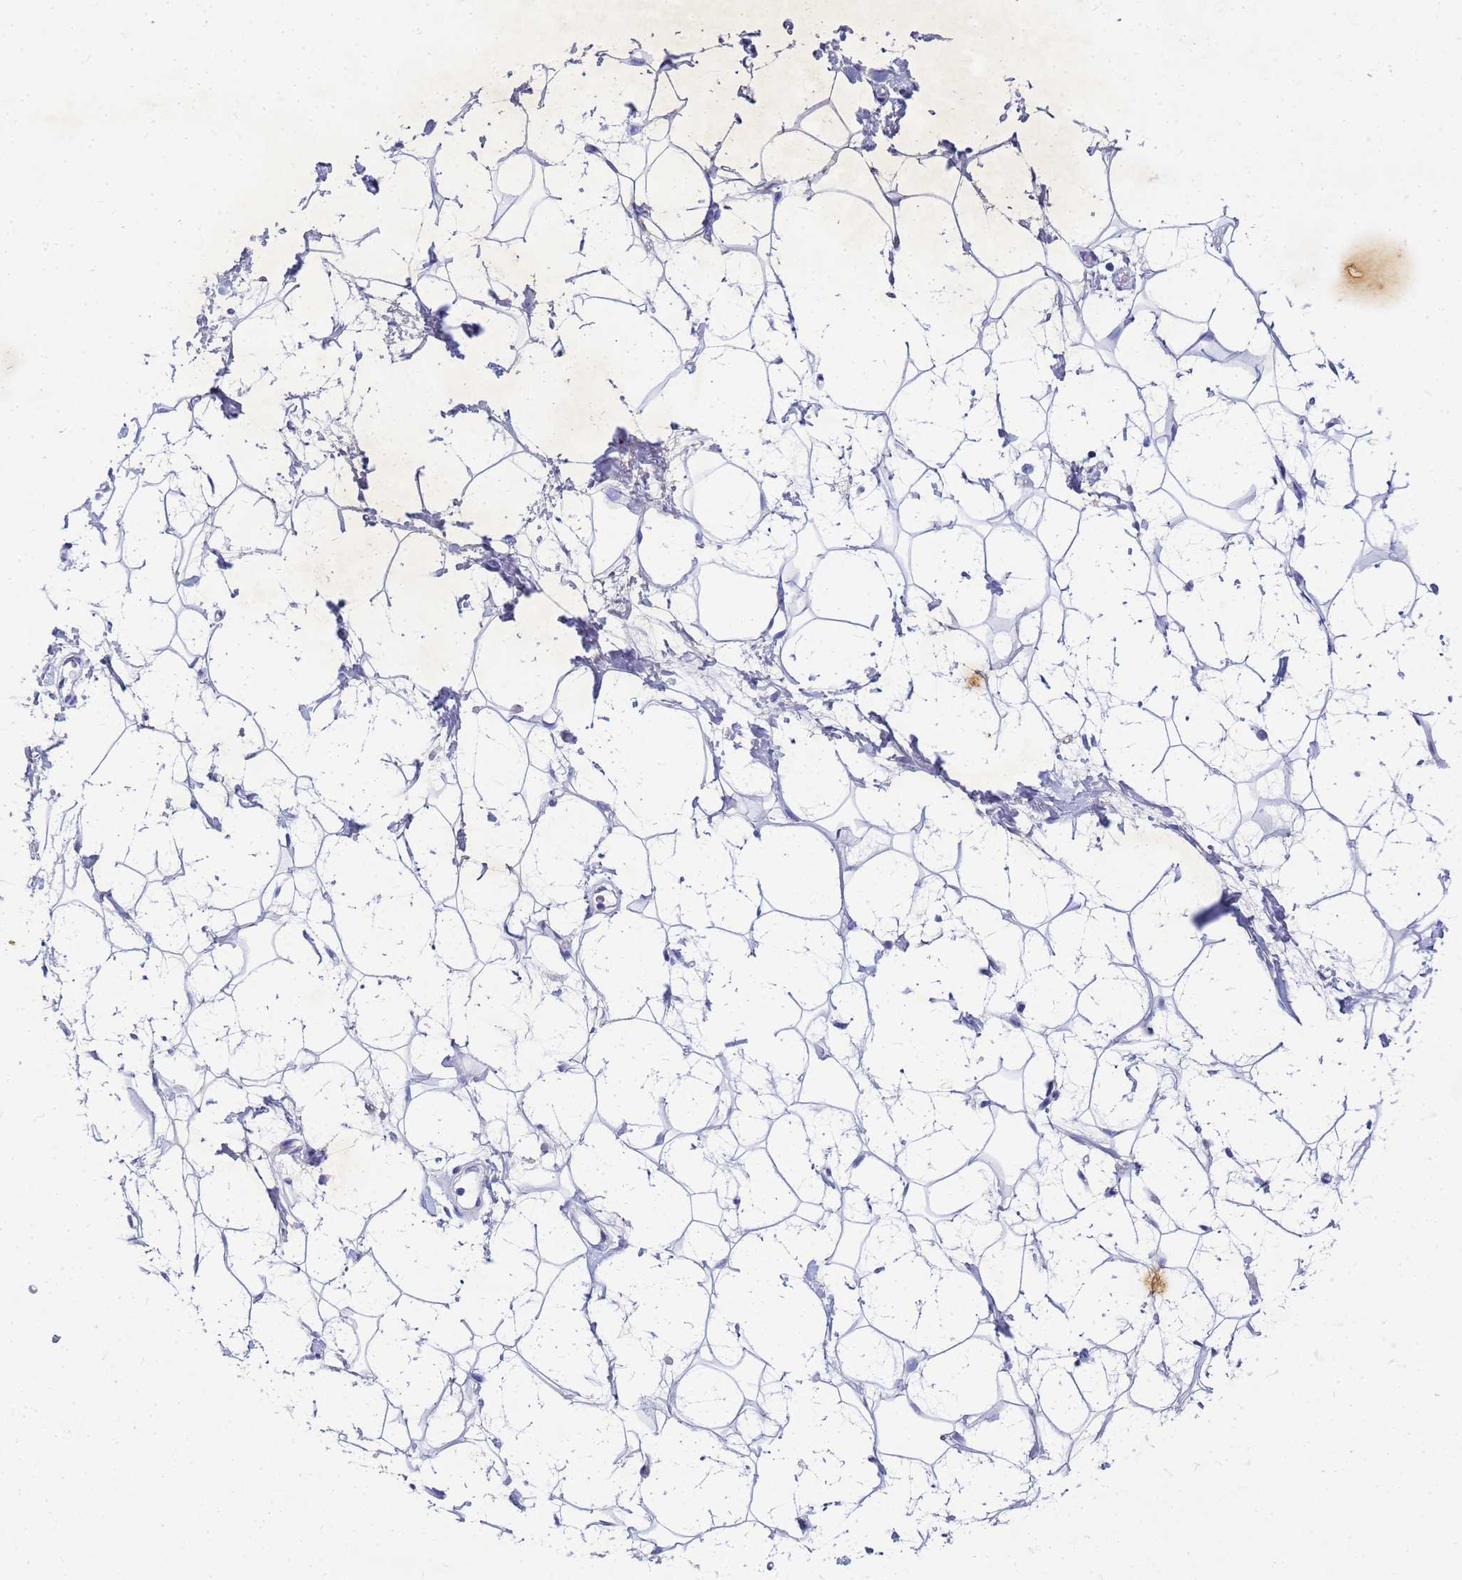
{"staining": {"intensity": "negative", "quantity": "none", "location": "none"}, "tissue": "adipose tissue", "cell_type": "Adipocytes", "image_type": "normal", "snomed": [{"axis": "morphology", "description": "Normal tissue, NOS"}, {"axis": "topography", "description": "Breast"}], "caption": "This is a histopathology image of IHC staining of unremarkable adipose tissue, which shows no positivity in adipocytes. (Brightfield microscopy of DAB IHC at high magnification).", "gene": "B3GNT8", "patient": {"sex": "female", "age": 26}}